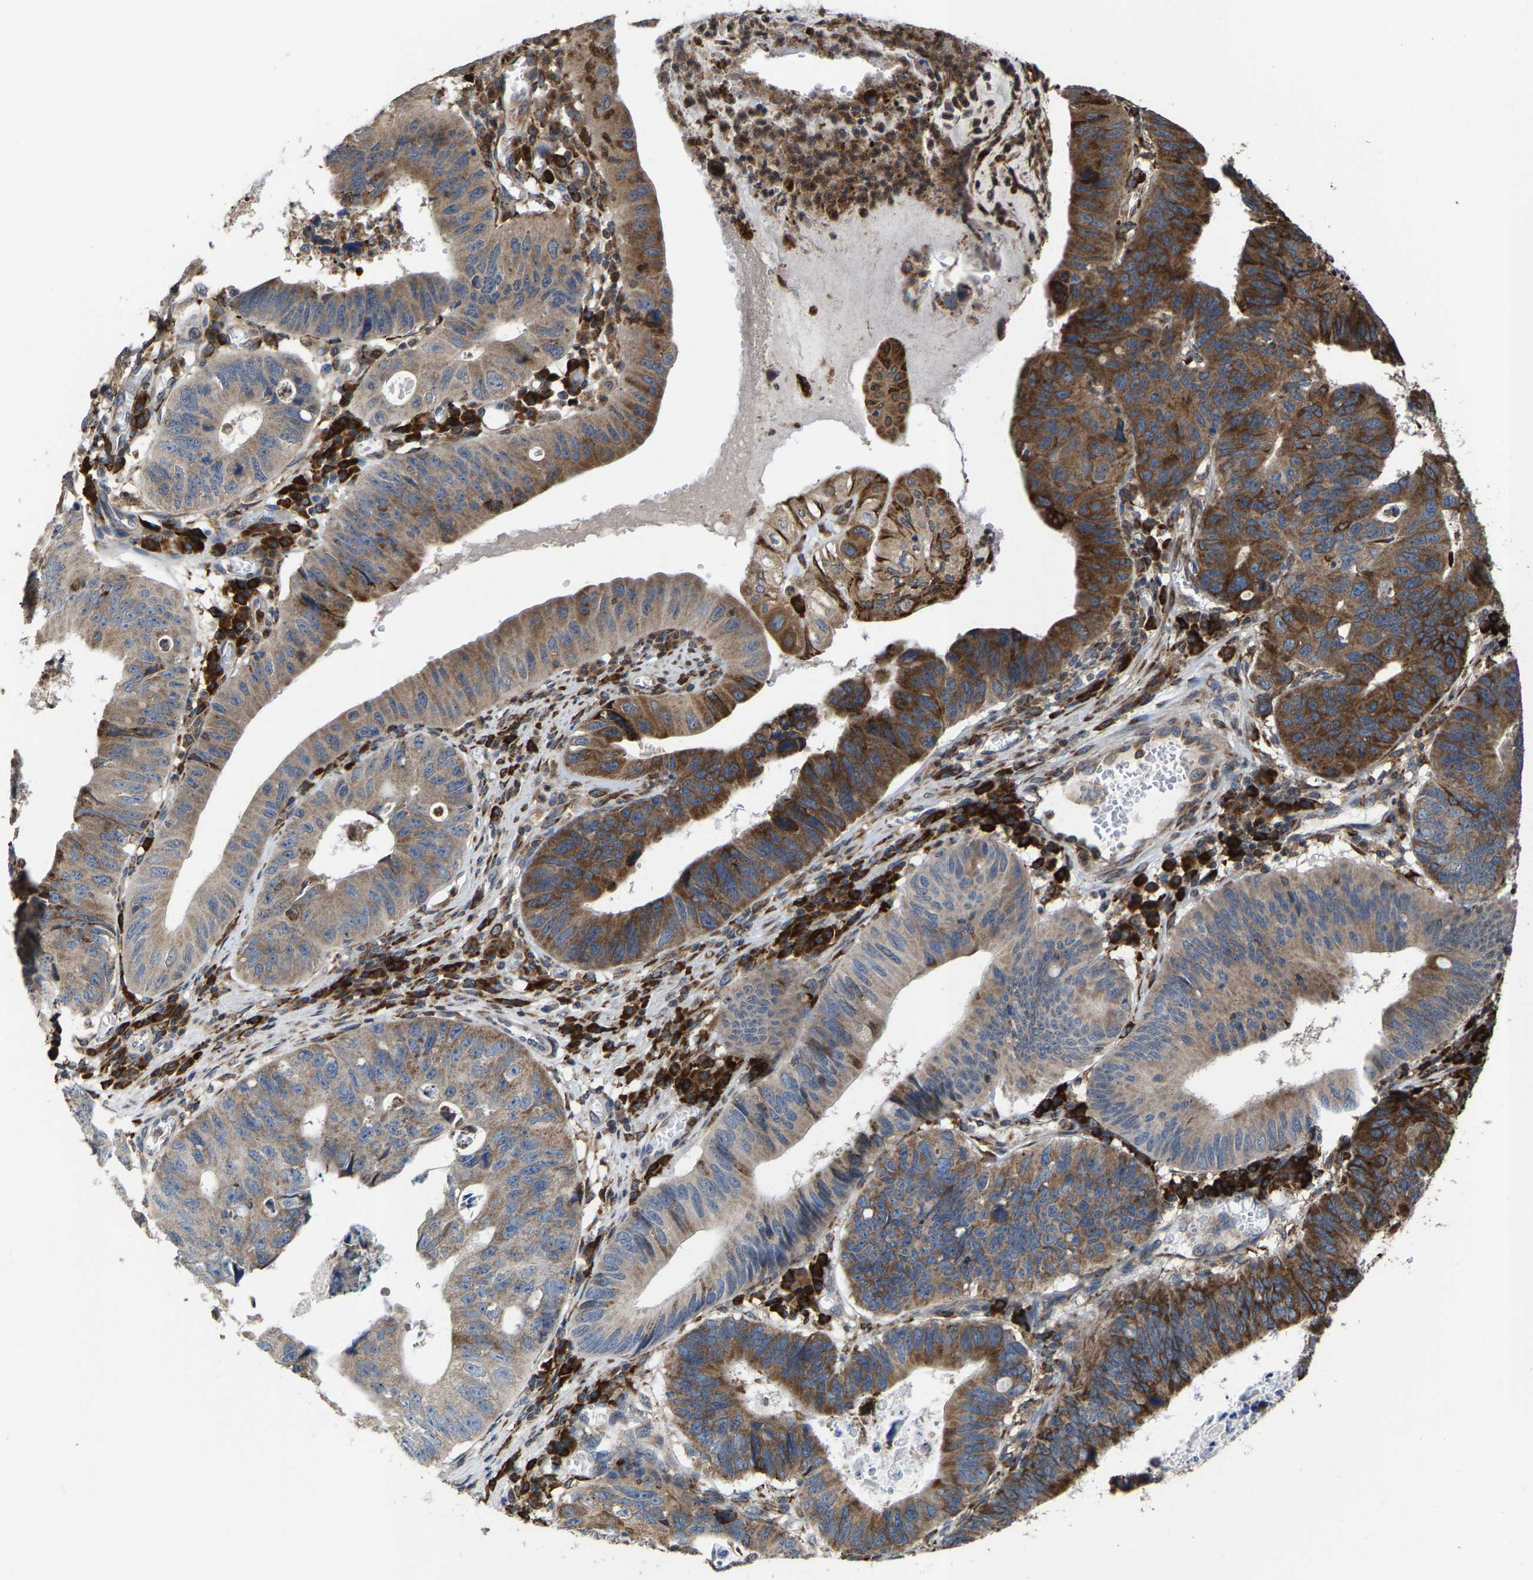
{"staining": {"intensity": "strong", "quantity": "25%-75%", "location": "cytoplasmic/membranous"}, "tissue": "stomach cancer", "cell_type": "Tumor cells", "image_type": "cancer", "snomed": [{"axis": "morphology", "description": "Adenocarcinoma, NOS"}, {"axis": "topography", "description": "Stomach"}], "caption": "An immunohistochemistry (IHC) histopathology image of tumor tissue is shown. Protein staining in brown shows strong cytoplasmic/membranous positivity in stomach cancer within tumor cells.", "gene": "FGD3", "patient": {"sex": "male", "age": 59}}